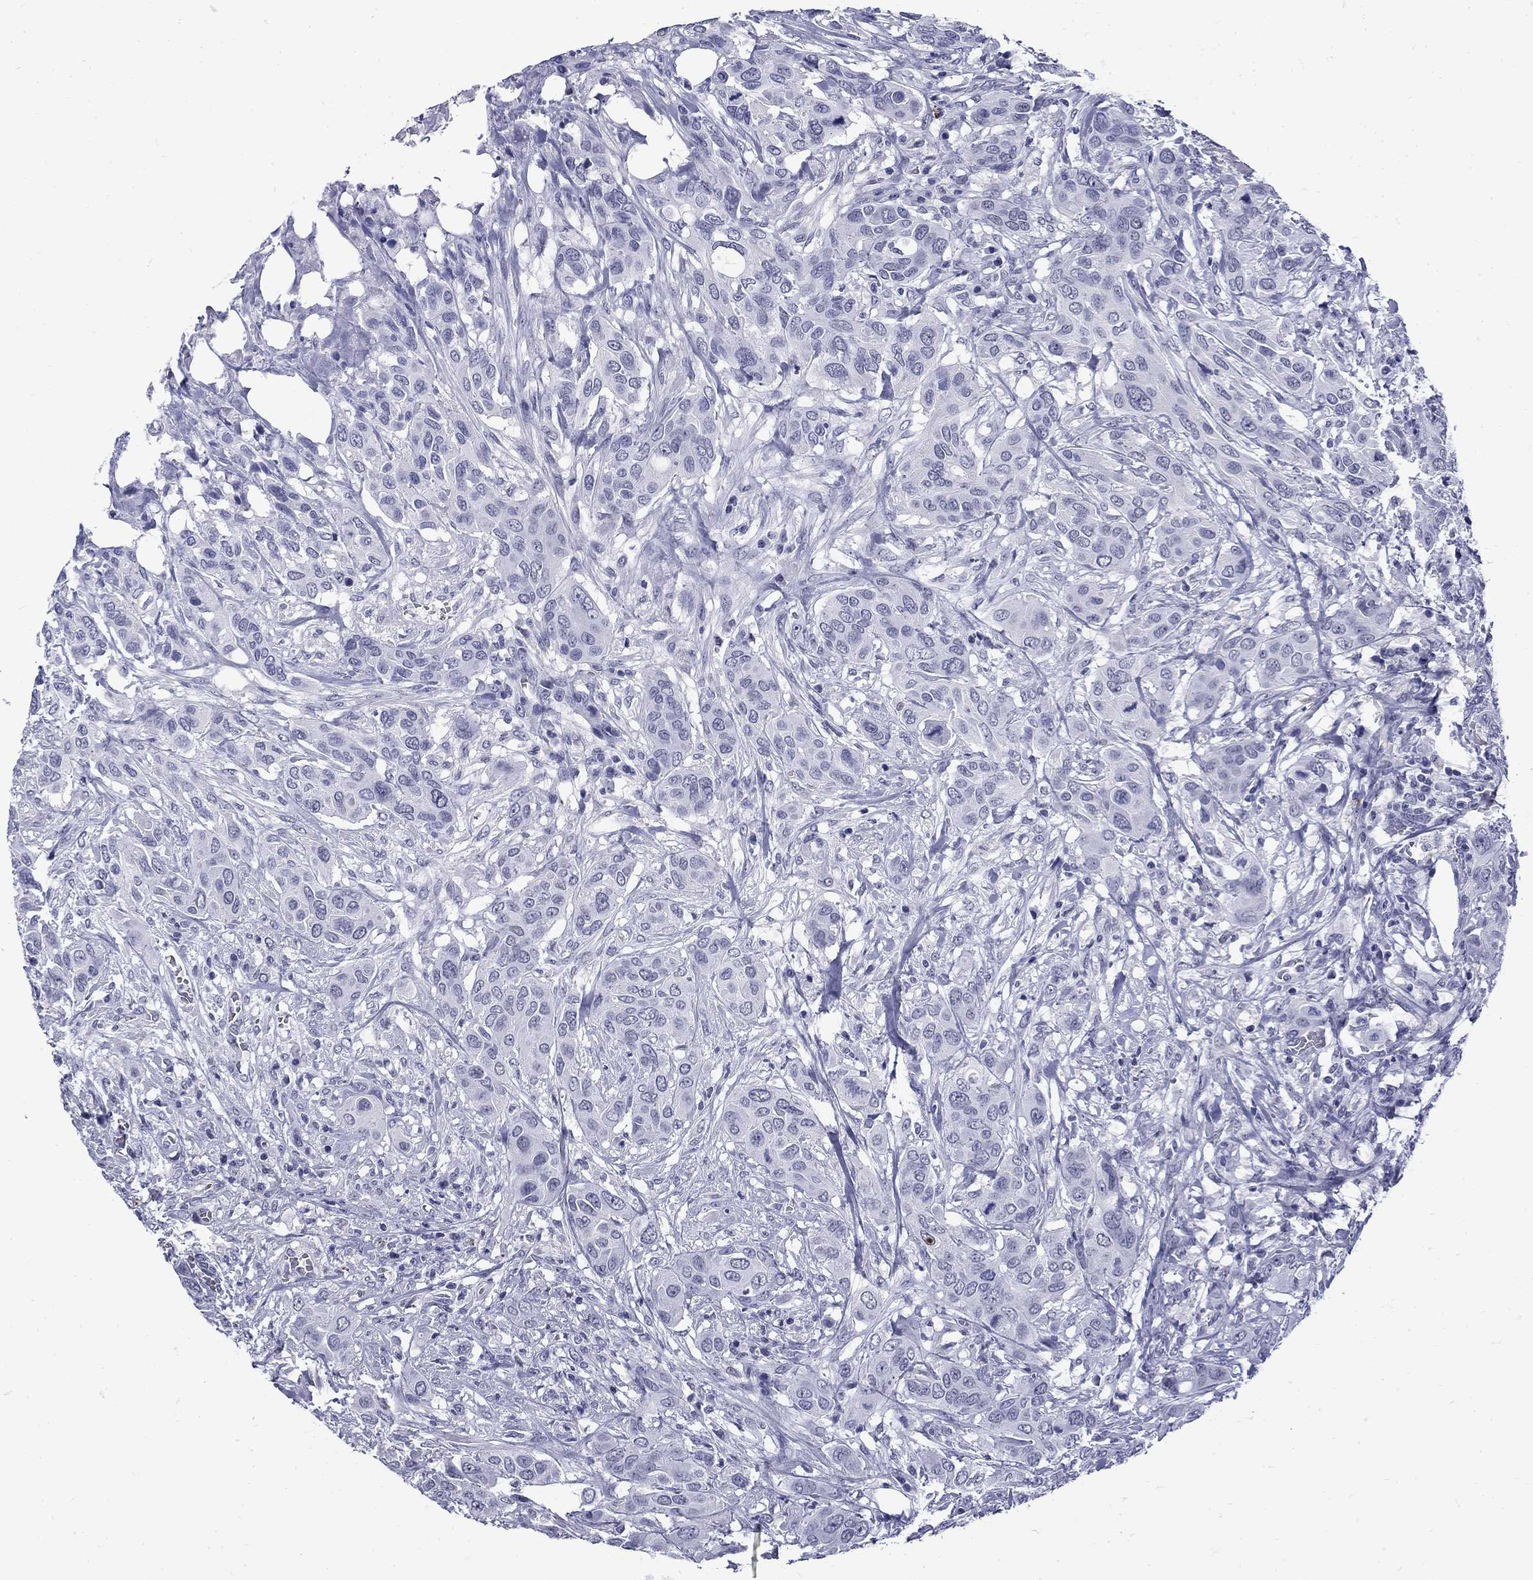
{"staining": {"intensity": "negative", "quantity": "none", "location": "none"}, "tissue": "urothelial cancer", "cell_type": "Tumor cells", "image_type": "cancer", "snomed": [{"axis": "morphology", "description": "Urothelial carcinoma, NOS"}, {"axis": "morphology", "description": "Urothelial carcinoma, High grade"}, {"axis": "topography", "description": "Urinary bladder"}], "caption": "High magnification brightfield microscopy of high-grade urothelial carcinoma stained with DAB (brown) and counterstained with hematoxylin (blue): tumor cells show no significant positivity. The staining was performed using DAB (3,3'-diaminobenzidine) to visualize the protein expression in brown, while the nuclei were stained in blue with hematoxylin (Magnification: 20x).", "gene": "MGARP", "patient": {"sex": "male", "age": 63}}